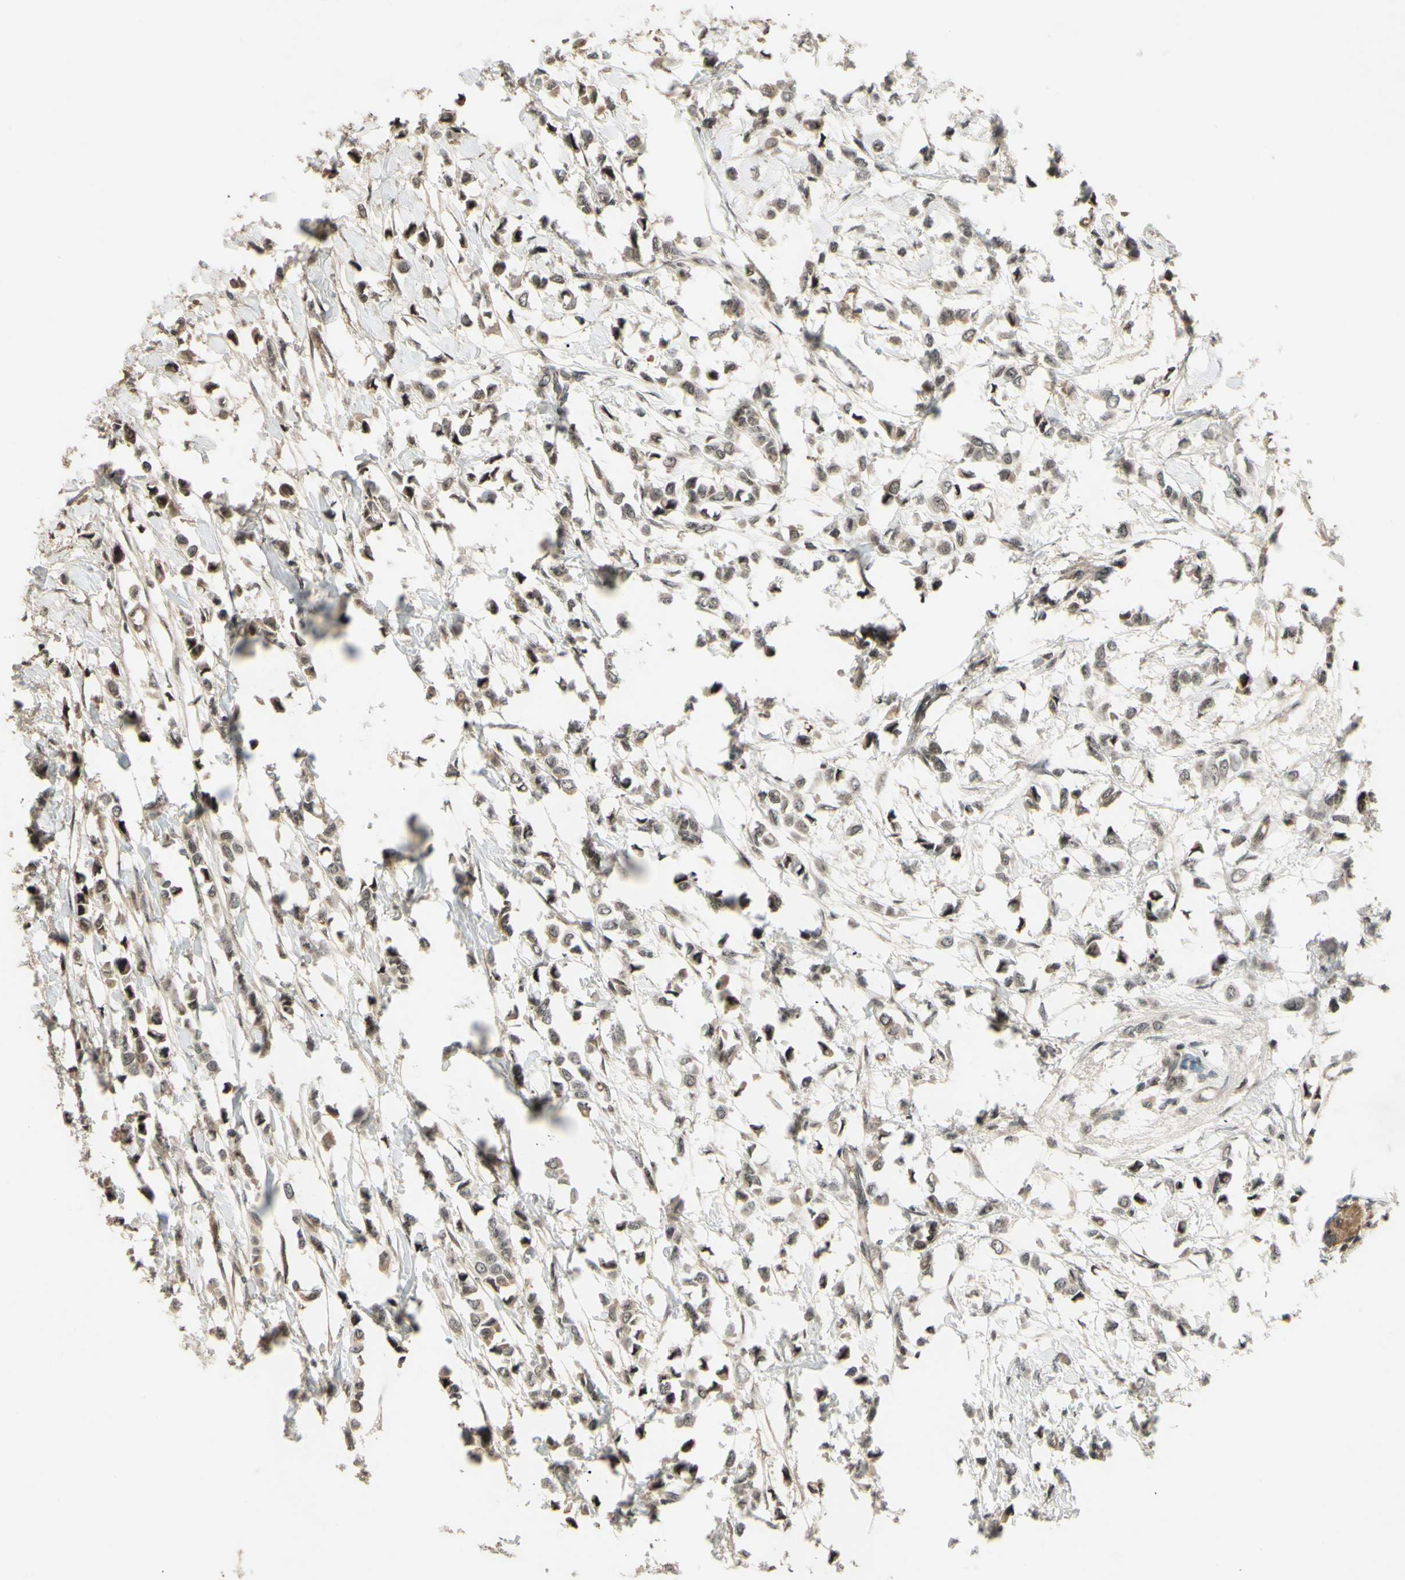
{"staining": {"intensity": "weak", "quantity": ">75%", "location": "cytoplasmic/membranous"}, "tissue": "breast cancer", "cell_type": "Tumor cells", "image_type": "cancer", "snomed": [{"axis": "morphology", "description": "Lobular carcinoma"}, {"axis": "topography", "description": "Breast"}], "caption": "Human breast cancer (lobular carcinoma) stained with a protein marker shows weak staining in tumor cells.", "gene": "SNW1", "patient": {"sex": "female", "age": 51}}